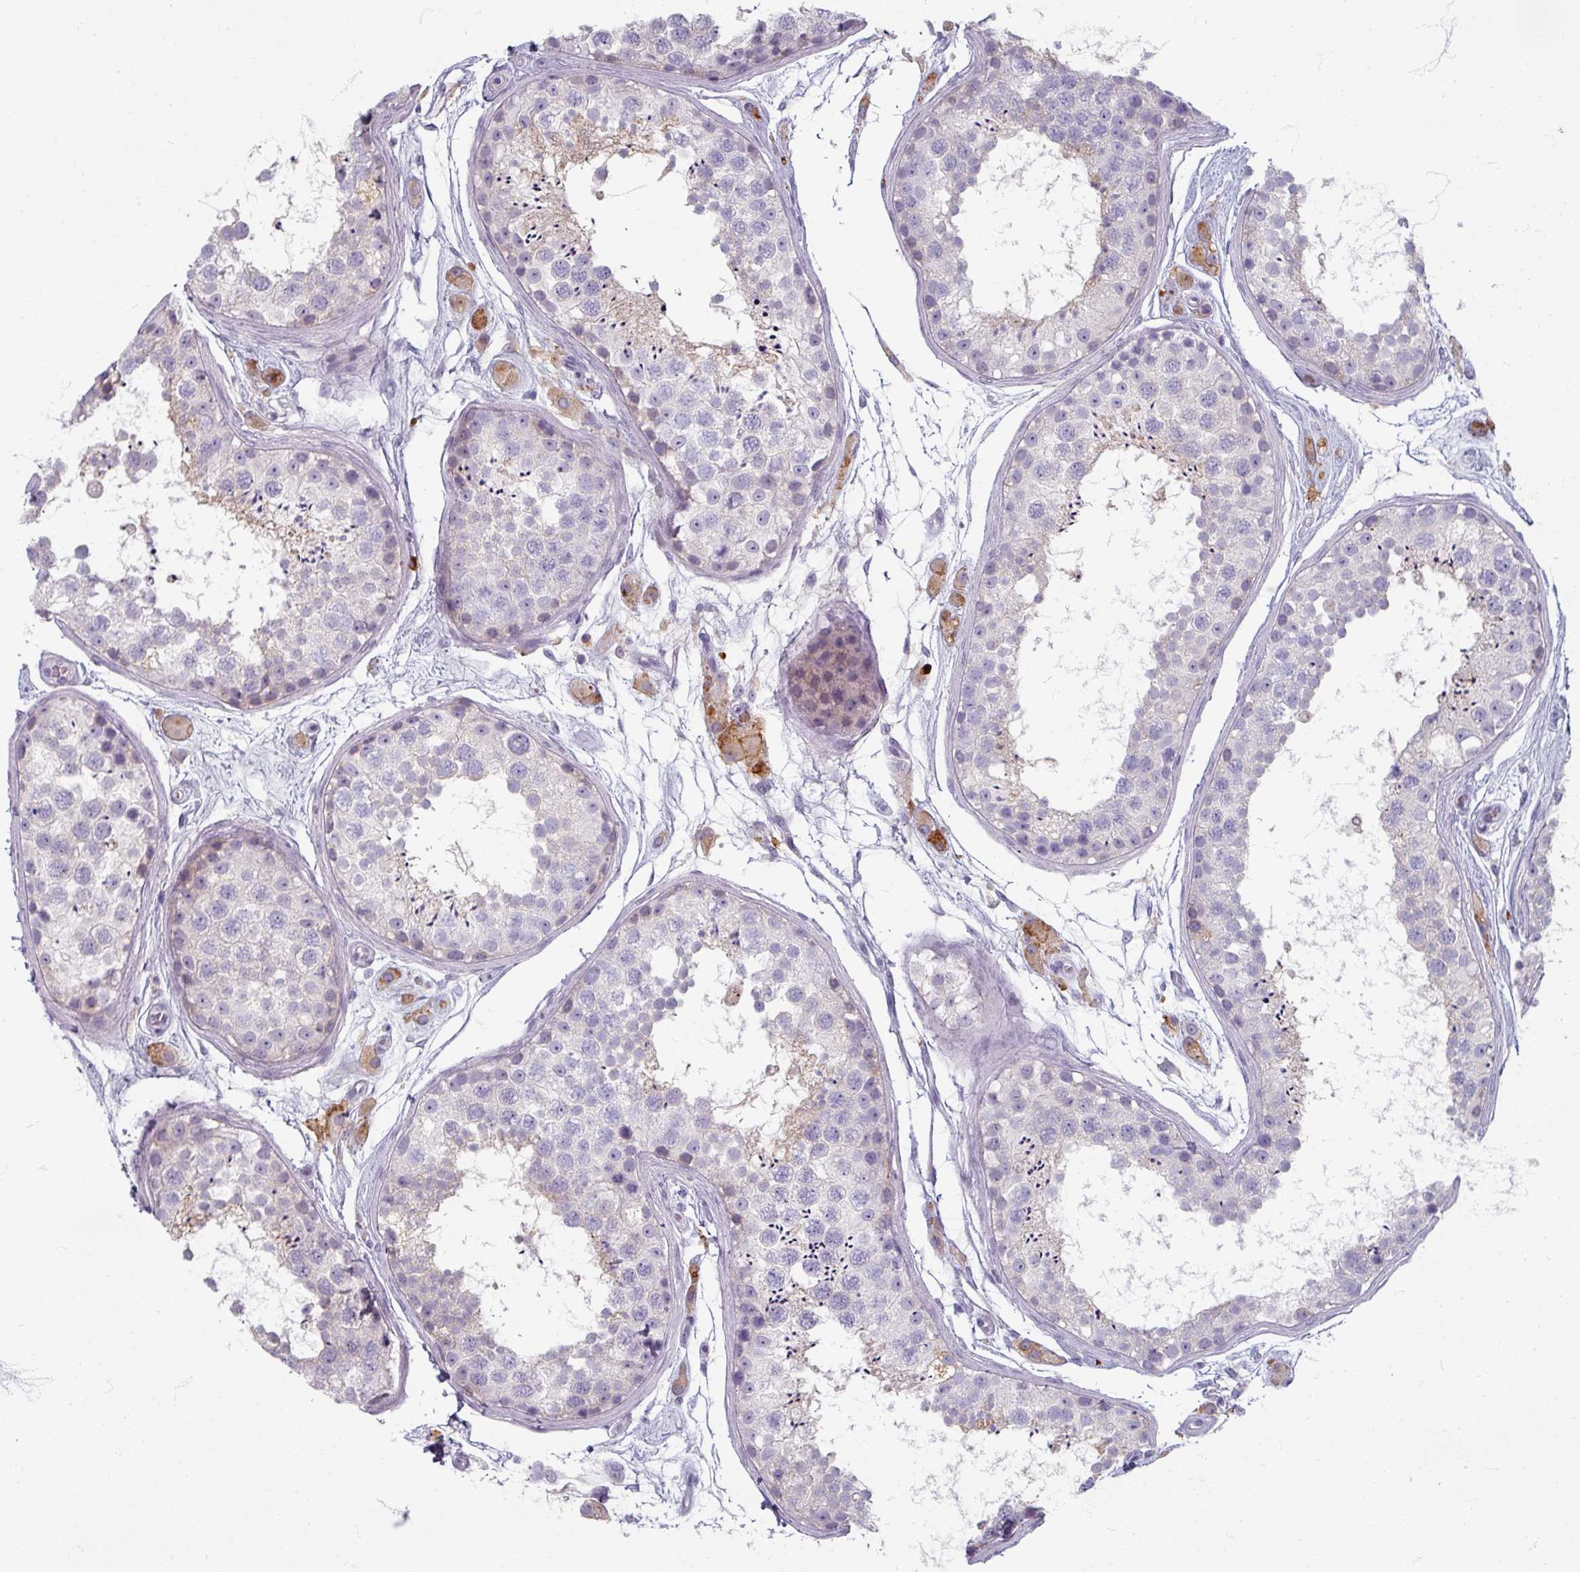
{"staining": {"intensity": "negative", "quantity": "none", "location": "none"}, "tissue": "testis", "cell_type": "Cells in seminiferous ducts", "image_type": "normal", "snomed": [{"axis": "morphology", "description": "Normal tissue, NOS"}, {"axis": "topography", "description": "Testis"}], "caption": "This is an immunohistochemistry (IHC) photomicrograph of normal human testis. There is no expression in cells in seminiferous ducts.", "gene": "ZNF878", "patient": {"sex": "male", "age": 25}}